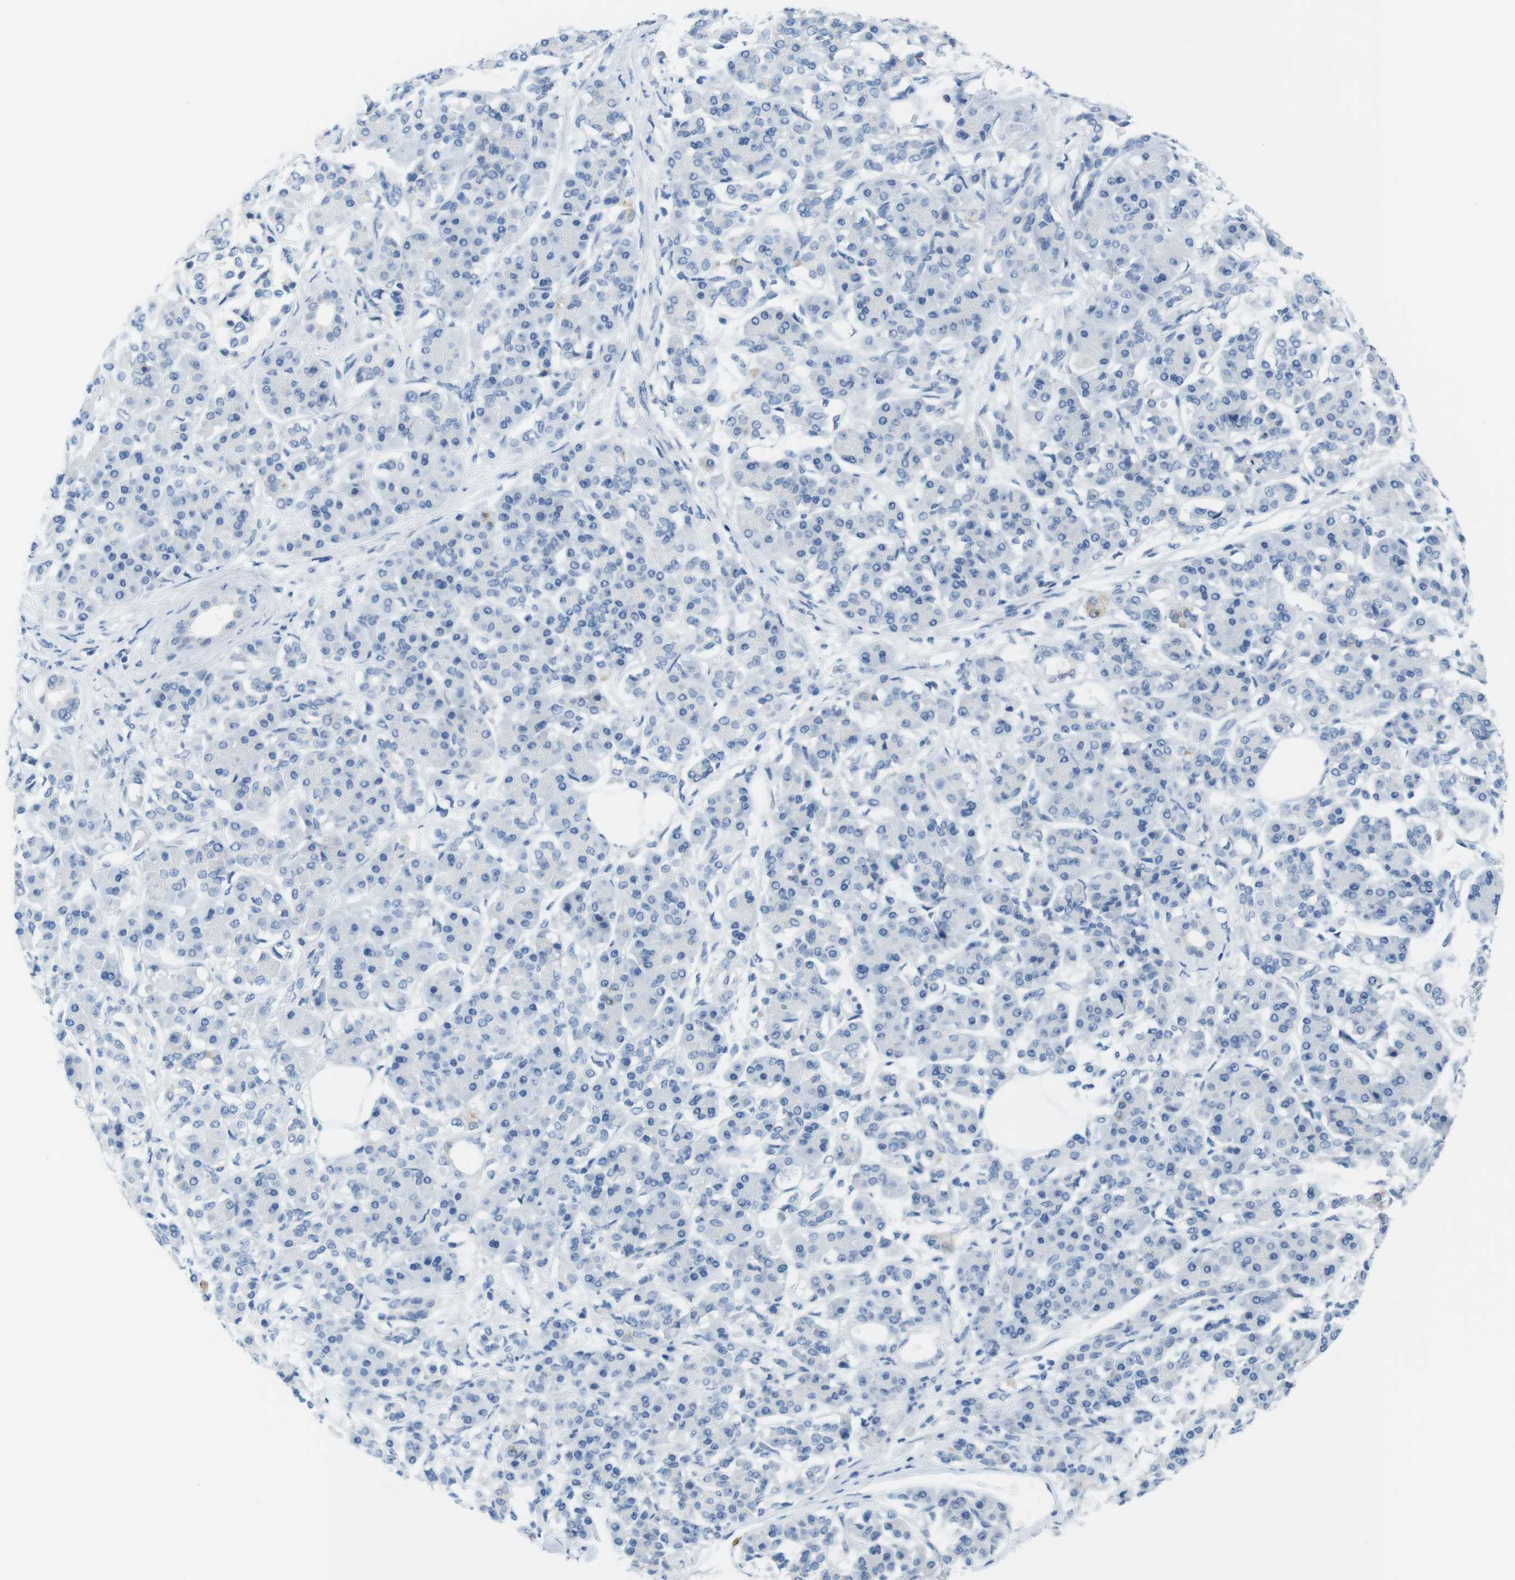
{"staining": {"intensity": "negative", "quantity": "none", "location": "none"}, "tissue": "pancreatic cancer", "cell_type": "Tumor cells", "image_type": "cancer", "snomed": [{"axis": "morphology", "description": "Adenocarcinoma, NOS"}, {"axis": "topography", "description": "Pancreas"}], "caption": "Immunohistochemistry image of pancreatic adenocarcinoma stained for a protein (brown), which displays no staining in tumor cells.", "gene": "OPN1SW", "patient": {"sex": "female", "age": 56}}